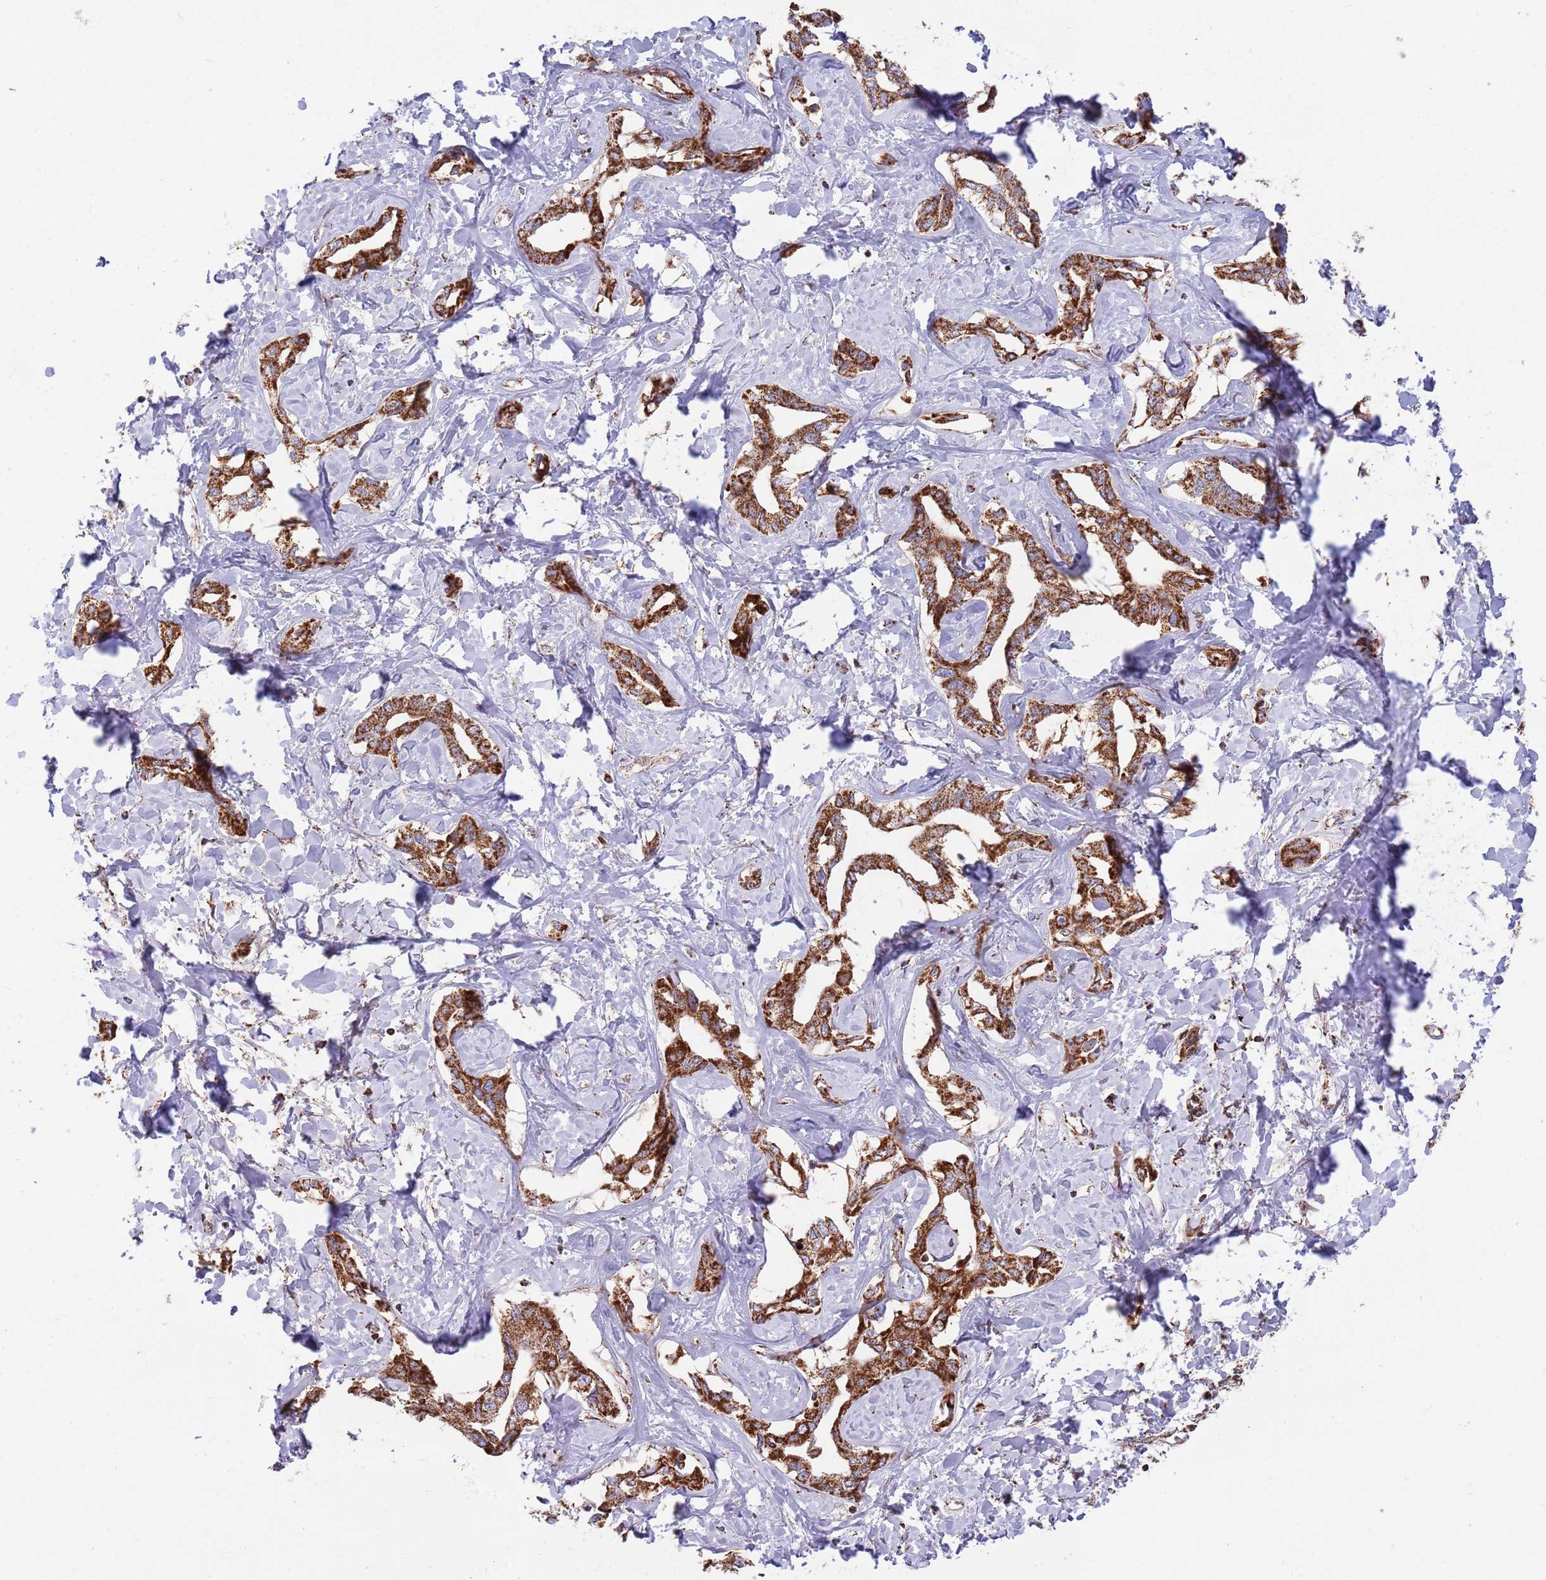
{"staining": {"intensity": "strong", "quantity": ">75%", "location": "cytoplasmic/membranous"}, "tissue": "liver cancer", "cell_type": "Tumor cells", "image_type": "cancer", "snomed": [{"axis": "morphology", "description": "Cholangiocarcinoma"}, {"axis": "topography", "description": "Liver"}], "caption": "Immunohistochemical staining of liver cancer exhibits high levels of strong cytoplasmic/membranous expression in approximately >75% of tumor cells.", "gene": "ATP5PD", "patient": {"sex": "male", "age": 59}}